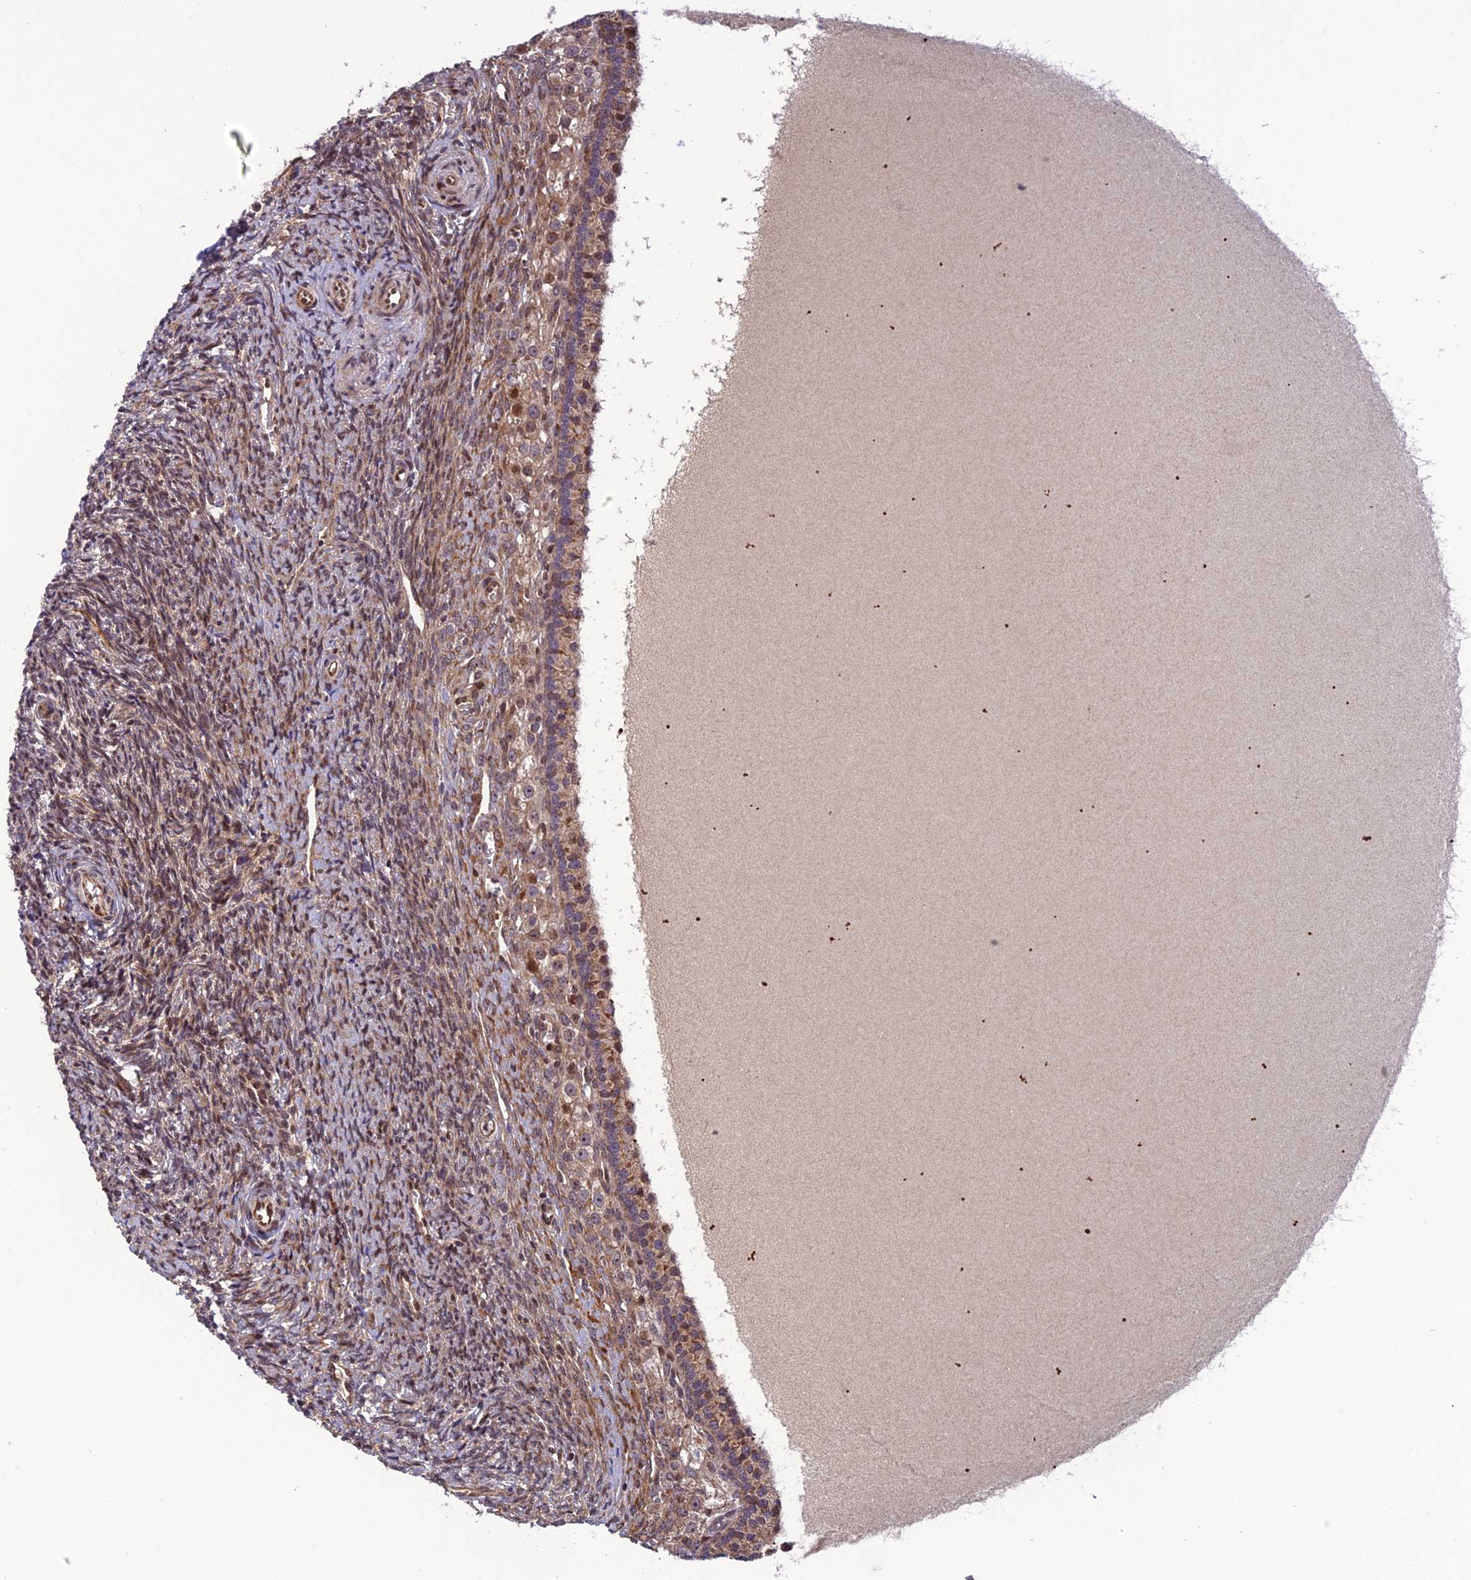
{"staining": {"intensity": "moderate", "quantity": "25%-75%", "location": "cytoplasmic/membranous,nuclear"}, "tissue": "ovary", "cell_type": "Ovarian stroma cells", "image_type": "normal", "snomed": [{"axis": "morphology", "description": "Normal tissue, NOS"}, {"axis": "topography", "description": "Ovary"}], "caption": "Moderate cytoplasmic/membranous,nuclear protein staining is seen in about 25%-75% of ovarian stroma cells in ovary. The protein of interest is stained brown, and the nuclei are stained in blue (DAB (3,3'-diaminobenzidine) IHC with brightfield microscopy, high magnification).", "gene": "SMIM7", "patient": {"sex": "female", "age": 41}}